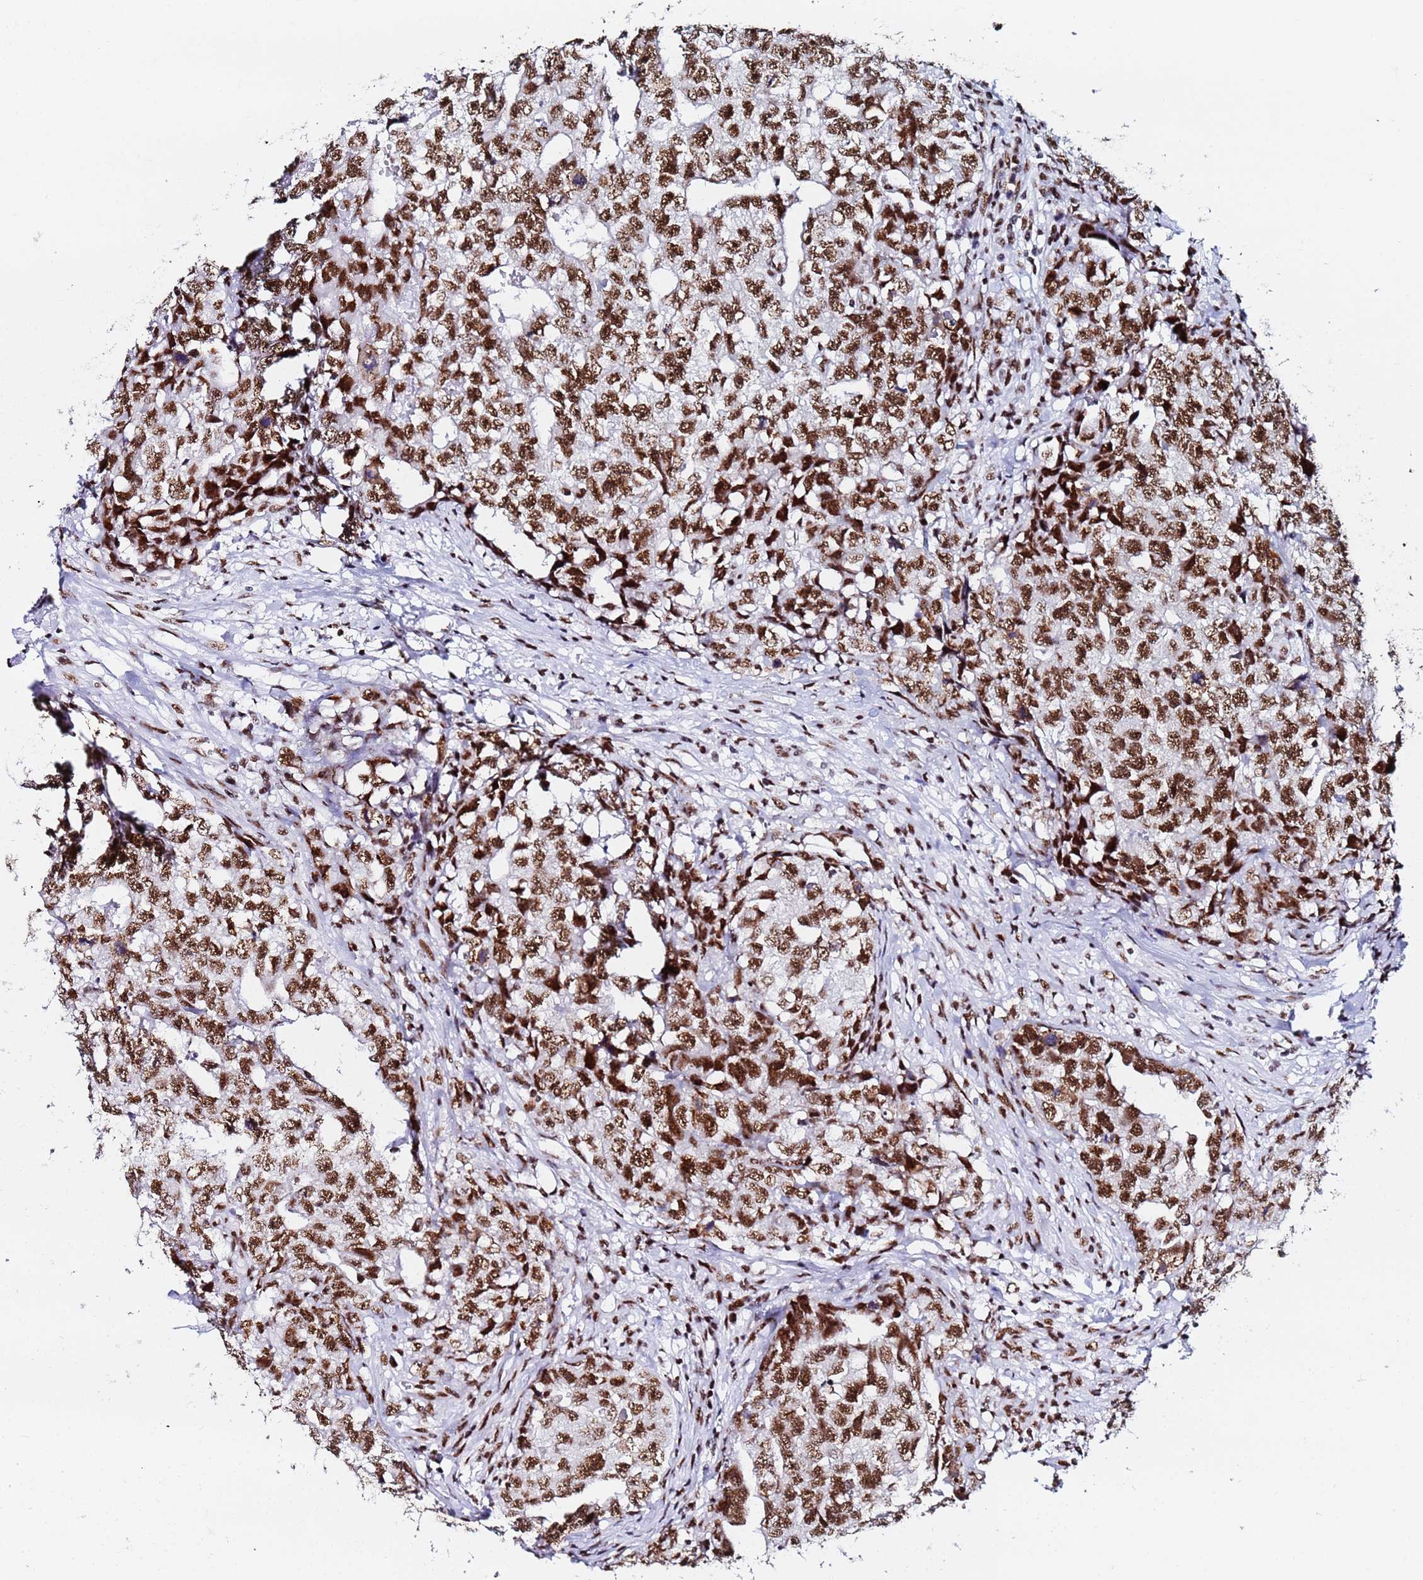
{"staining": {"intensity": "strong", "quantity": ">75%", "location": "nuclear"}, "tissue": "testis cancer", "cell_type": "Tumor cells", "image_type": "cancer", "snomed": [{"axis": "morphology", "description": "Carcinoma, Embryonal, NOS"}, {"axis": "topography", "description": "Testis"}], "caption": "A brown stain highlights strong nuclear staining of a protein in human testis cancer tumor cells.", "gene": "SNRPA1", "patient": {"sex": "male", "age": 31}}